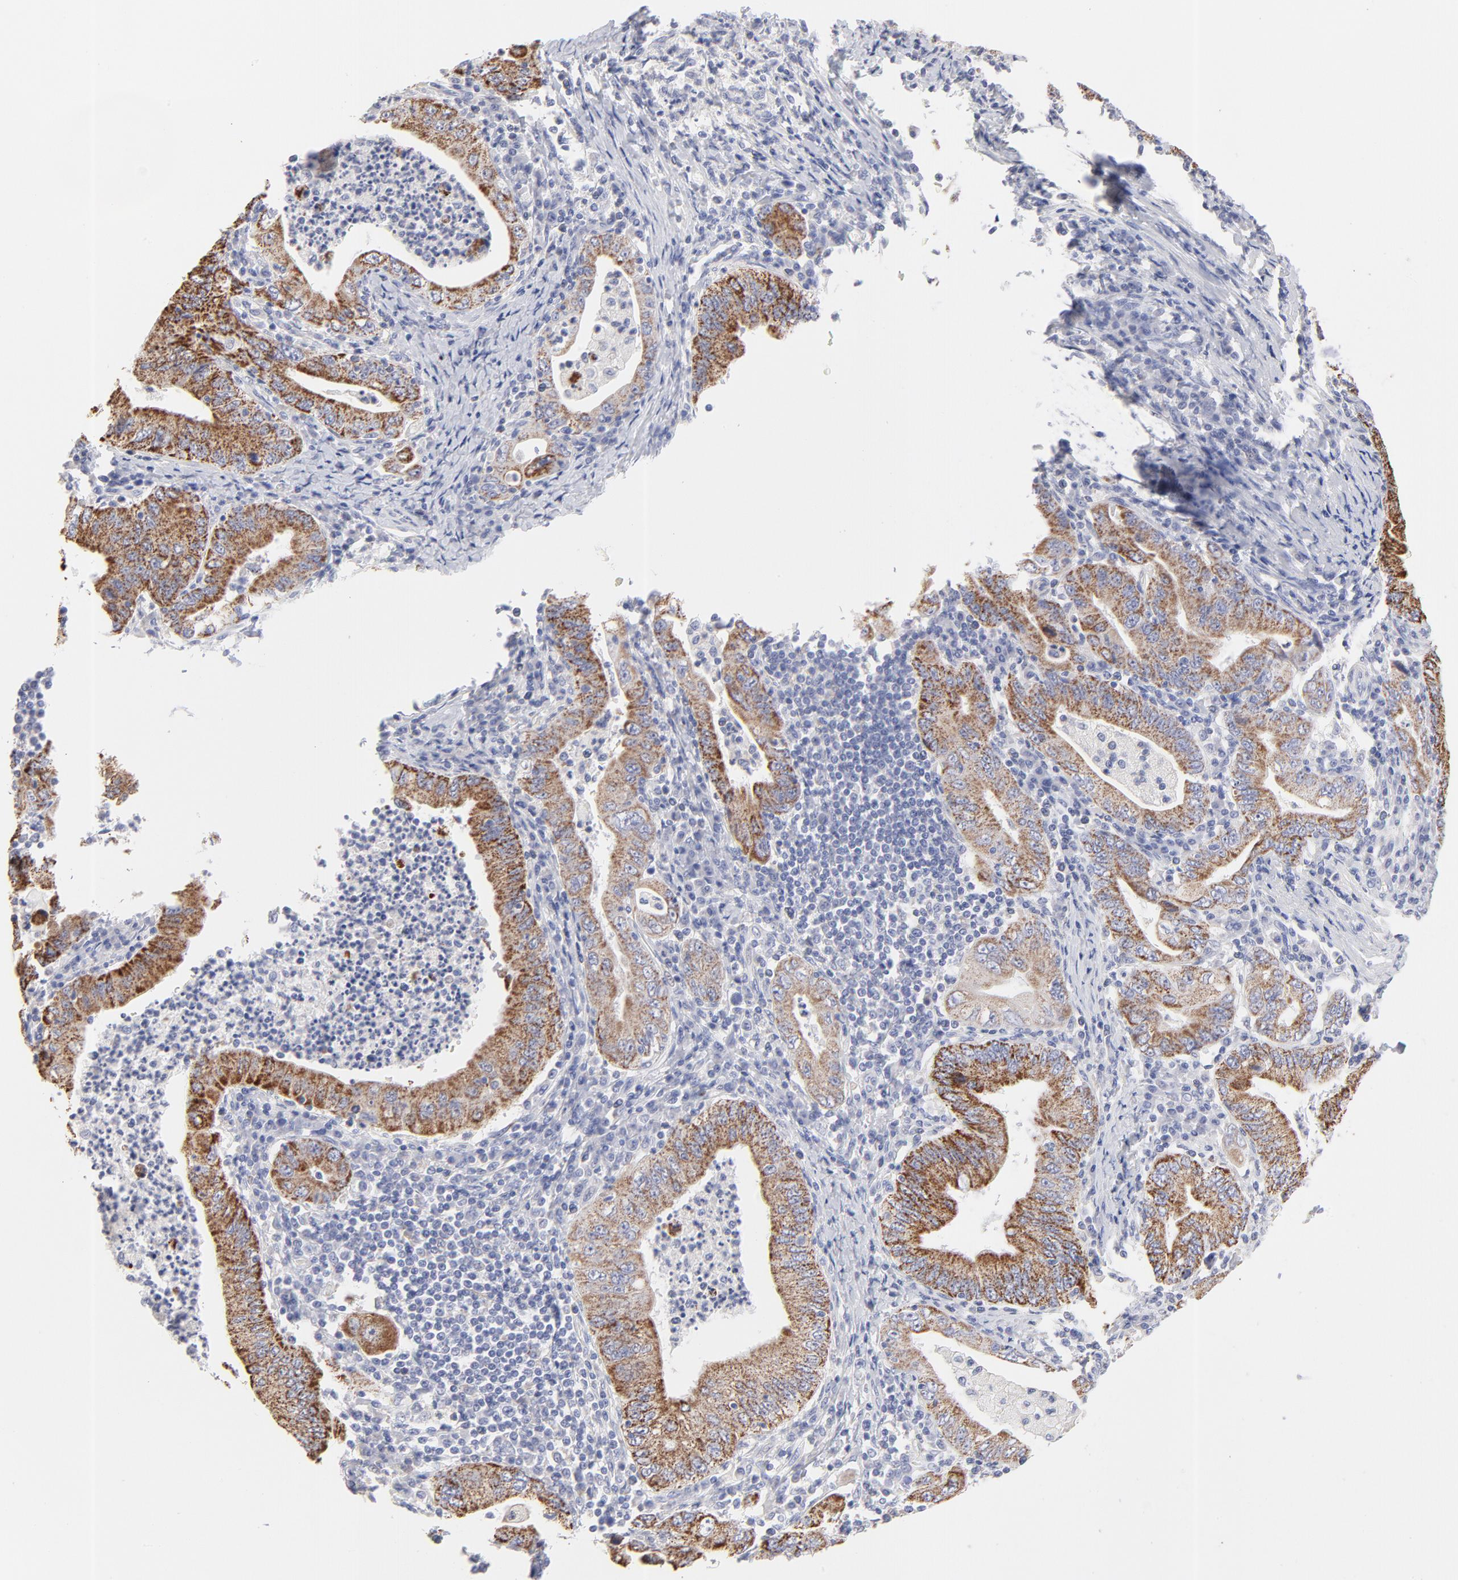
{"staining": {"intensity": "strong", "quantity": ">75%", "location": "cytoplasmic/membranous"}, "tissue": "stomach cancer", "cell_type": "Tumor cells", "image_type": "cancer", "snomed": [{"axis": "morphology", "description": "Normal tissue, NOS"}, {"axis": "morphology", "description": "Adenocarcinoma, NOS"}, {"axis": "topography", "description": "Esophagus"}, {"axis": "topography", "description": "Stomach, upper"}, {"axis": "topography", "description": "Peripheral nerve tissue"}], "caption": "IHC histopathology image of human stomach cancer (adenocarcinoma) stained for a protein (brown), which exhibits high levels of strong cytoplasmic/membranous expression in about >75% of tumor cells.", "gene": "TST", "patient": {"sex": "male", "age": 62}}